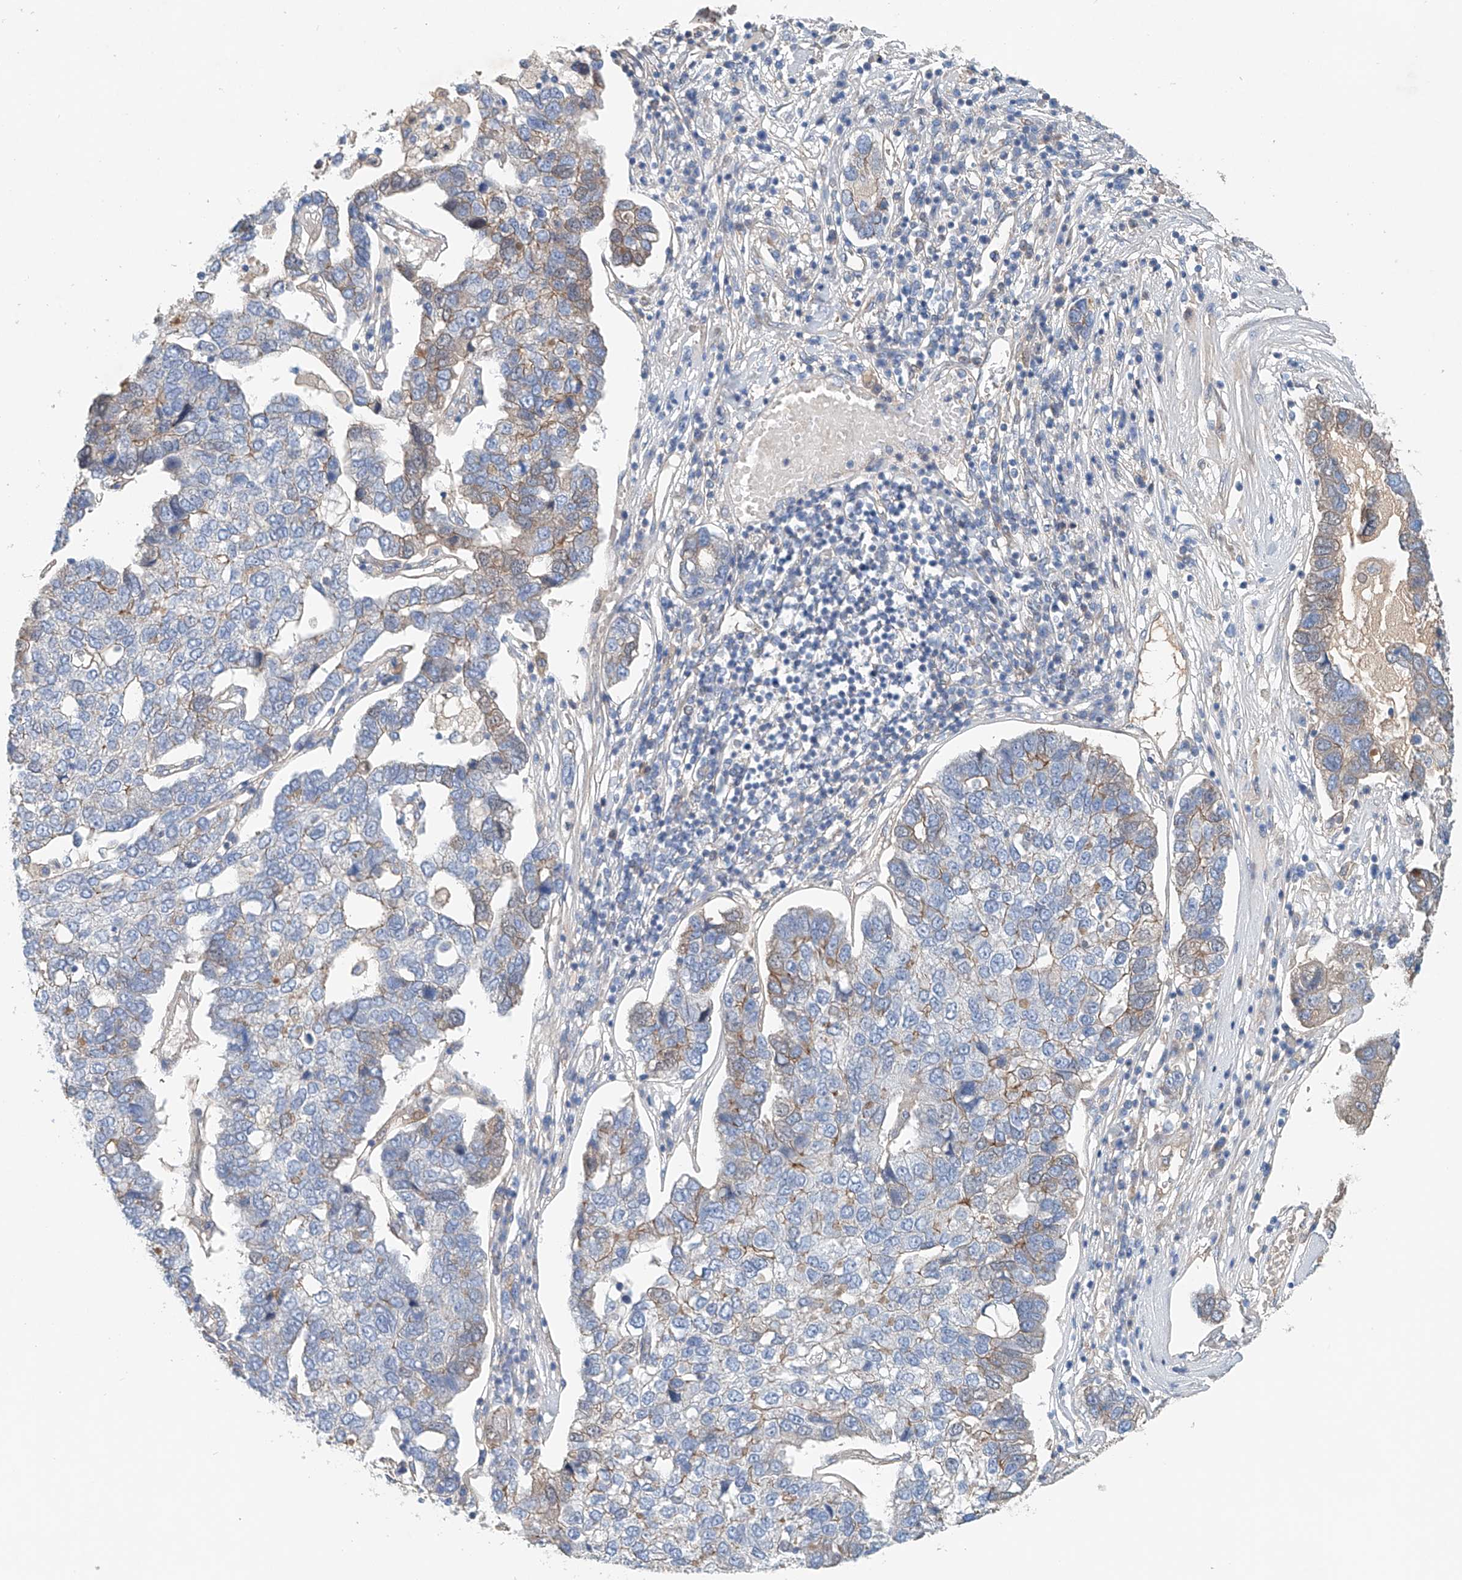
{"staining": {"intensity": "weak", "quantity": "25%-75%", "location": "cytoplasmic/membranous"}, "tissue": "pancreatic cancer", "cell_type": "Tumor cells", "image_type": "cancer", "snomed": [{"axis": "morphology", "description": "Adenocarcinoma, NOS"}, {"axis": "topography", "description": "Pancreas"}], "caption": "Pancreatic cancer stained with a protein marker shows weak staining in tumor cells.", "gene": "FRYL", "patient": {"sex": "female", "age": 61}}